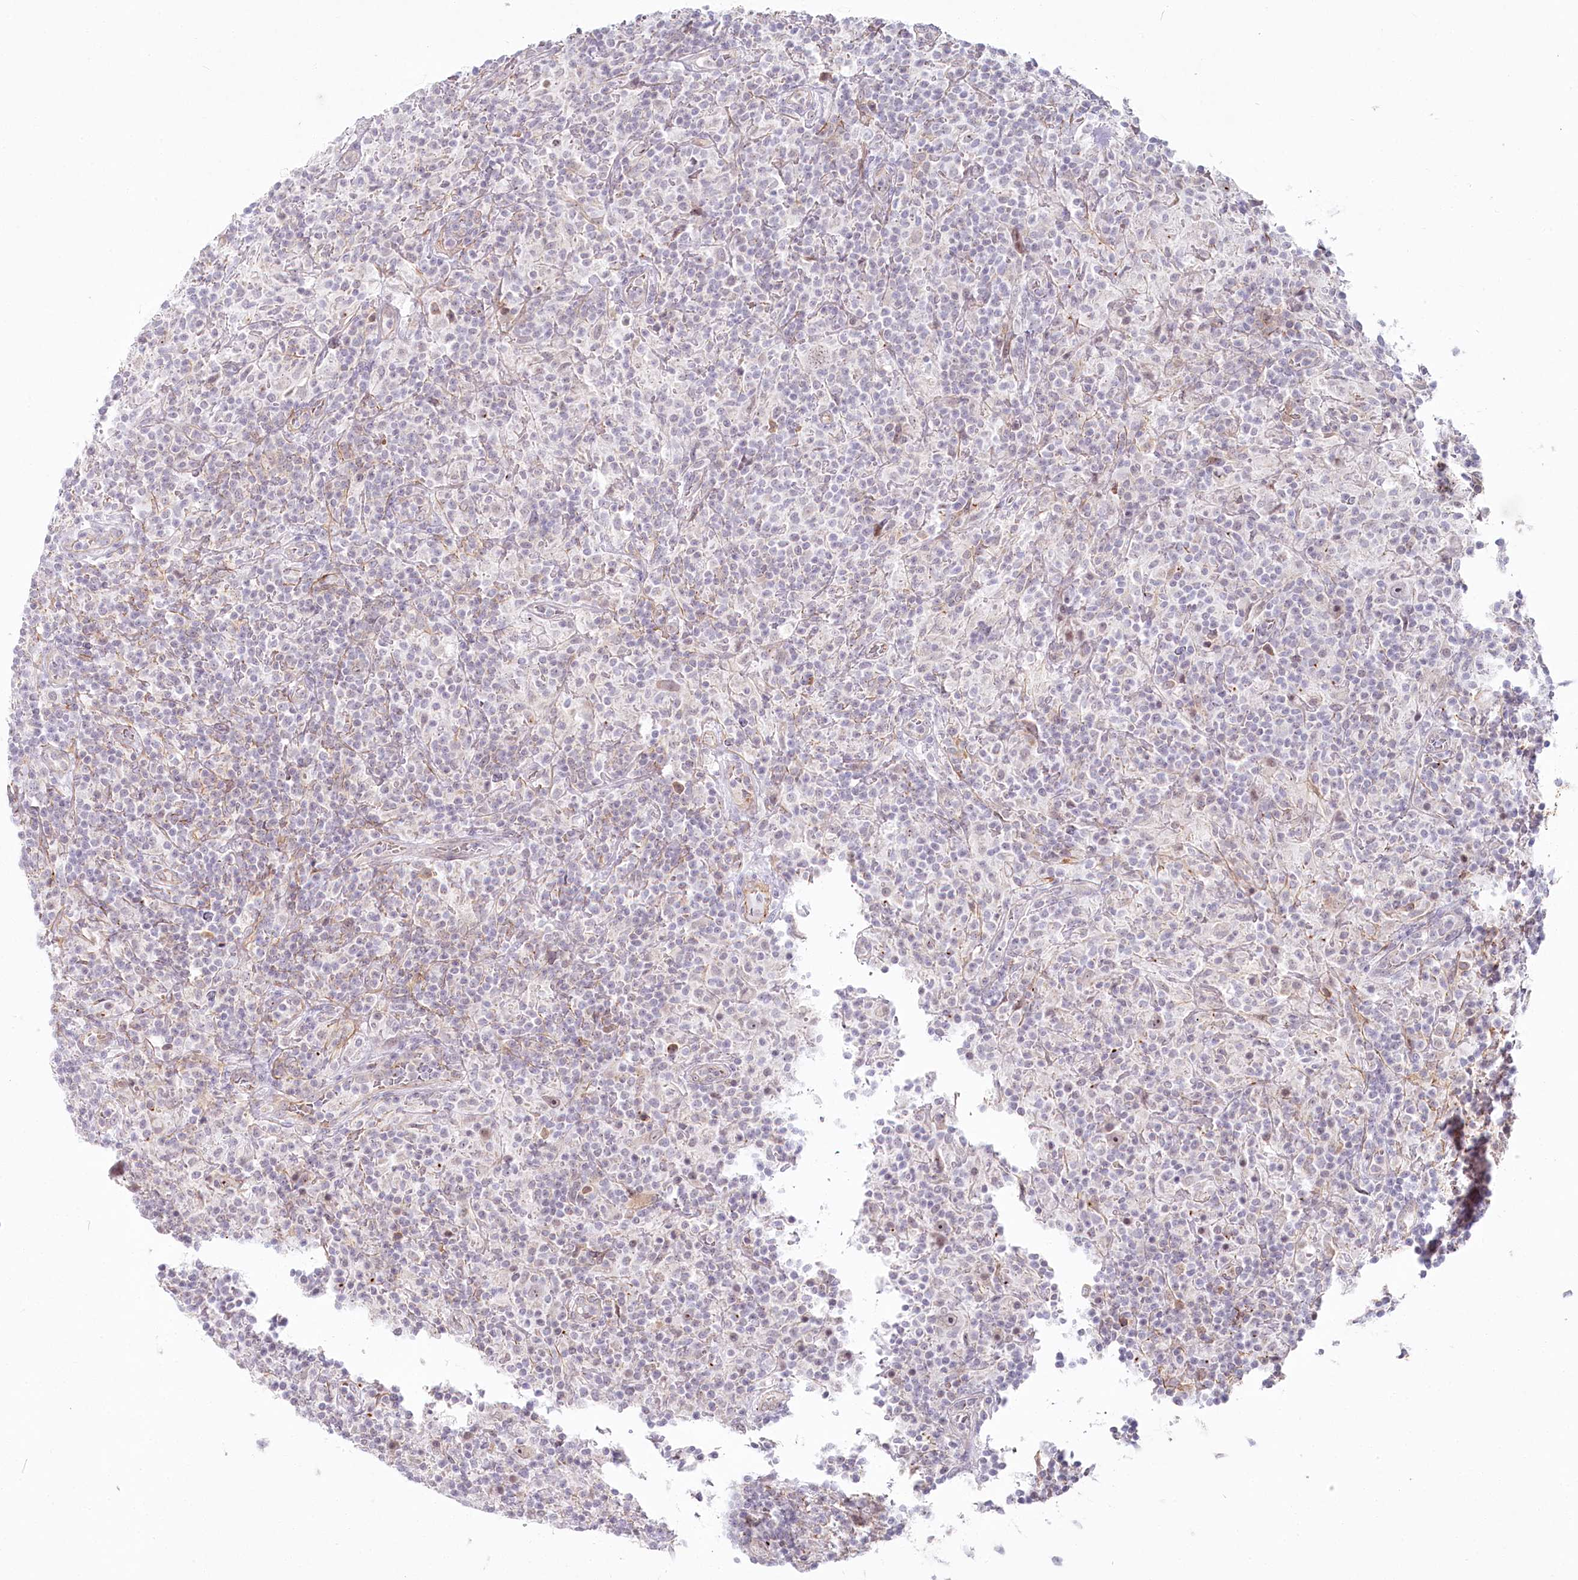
{"staining": {"intensity": "negative", "quantity": "none", "location": "none"}, "tissue": "lymphoma", "cell_type": "Tumor cells", "image_type": "cancer", "snomed": [{"axis": "morphology", "description": "Hodgkin's disease, NOS"}, {"axis": "topography", "description": "Lymph node"}], "caption": "High magnification brightfield microscopy of Hodgkin's disease stained with DAB (brown) and counterstained with hematoxylin (blue): tumor cells show no significant staining.", "gene": "ABHD8", "patient": {"sex": "male", "age": 70}}